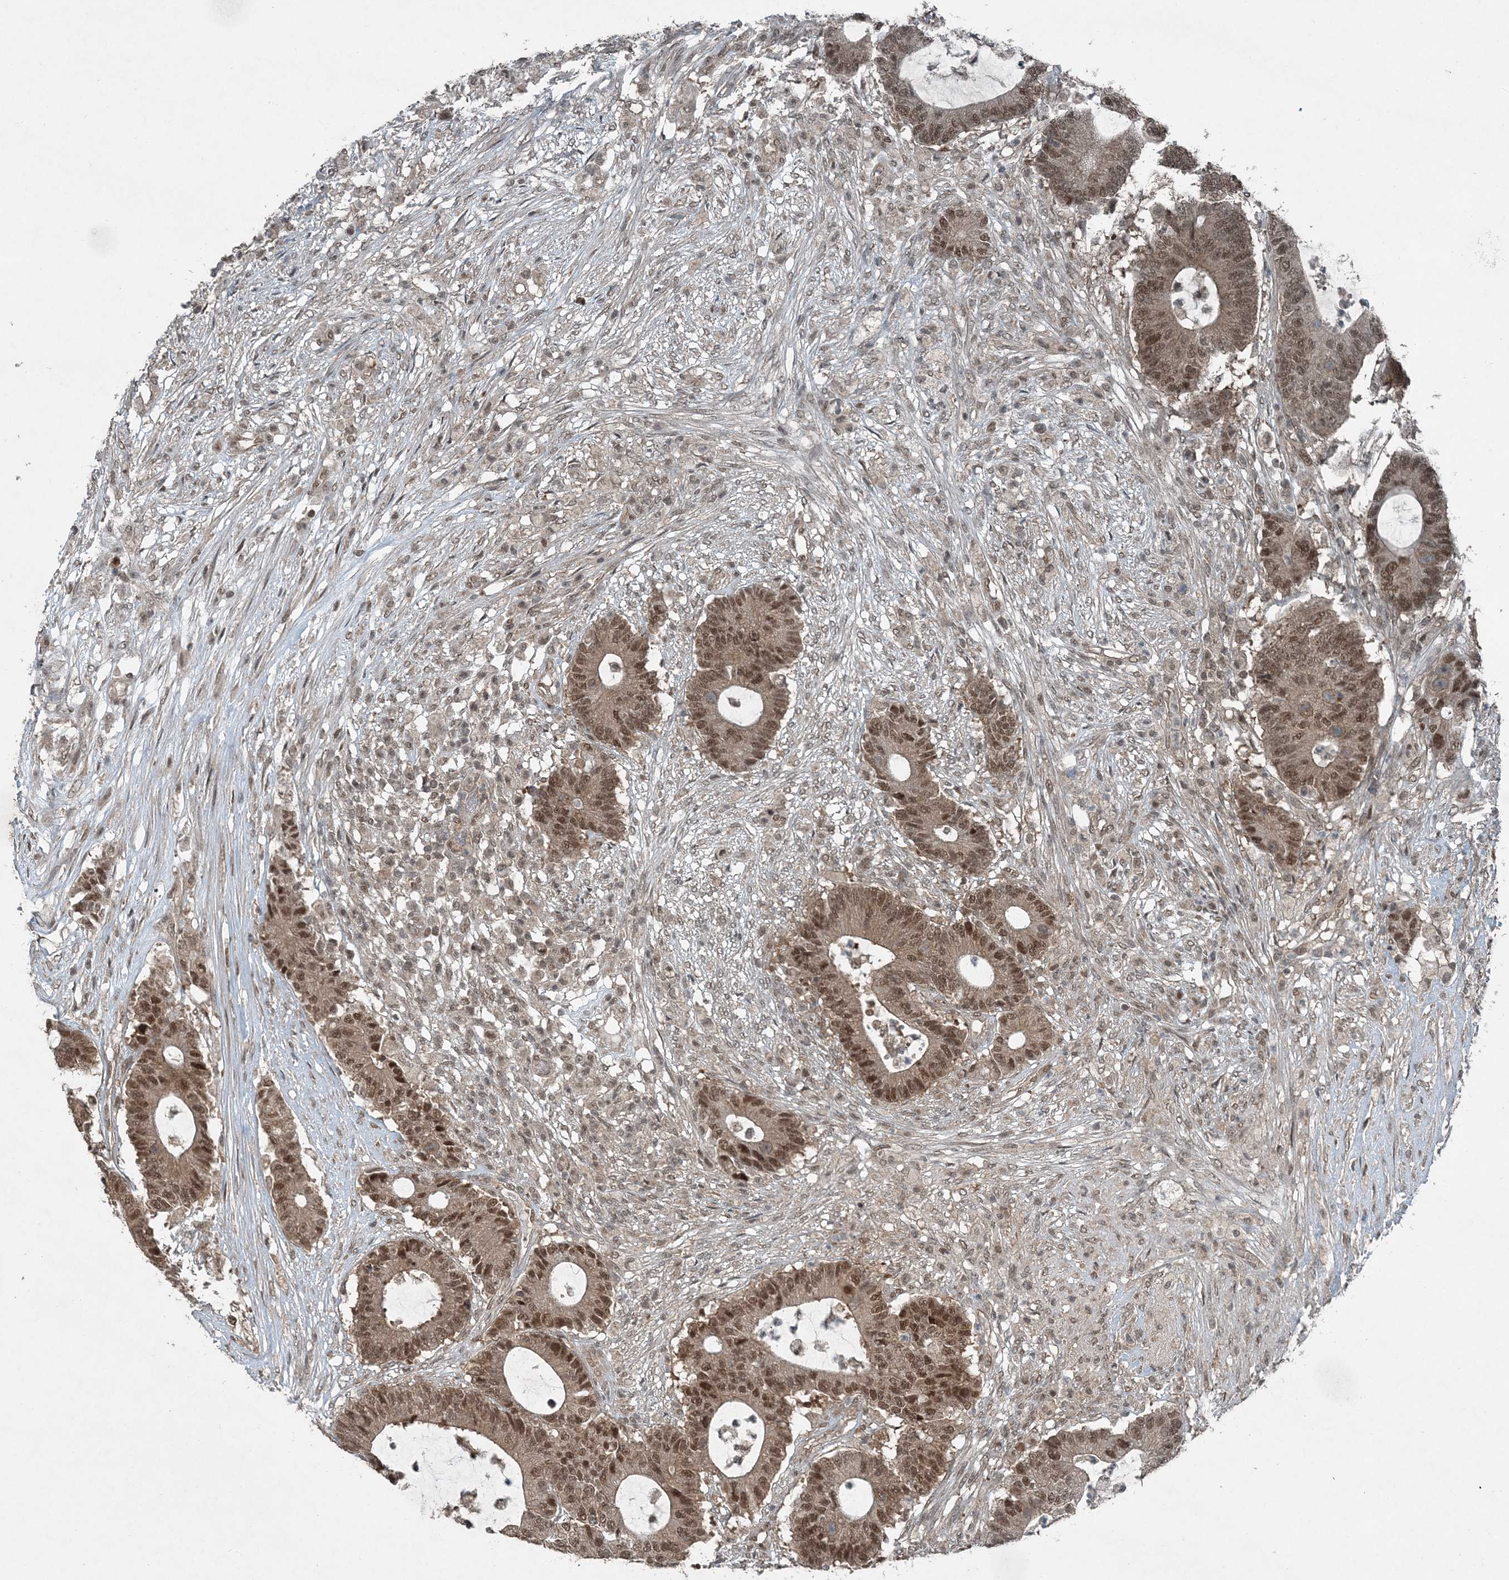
{"staining": {"intensity": "moderate", "quantity": ">75%", "location": "nuclear"}, "tissue": "colorectal cancer", "cell_type": "Tumor cells", "image_type": "cancer", "snomed": [{"axis": "morphology", "description": "Adenocarcinoma, NOS"}, {"axis": "topography", "description": "Colon"}], "caption": "IHC of human colorectal cancer shows medium levels of moderate nuclear positivity in about >75% of tumor cells.", "gene": "COPS7B", "patient": {"sex": "female", "age": 84}}